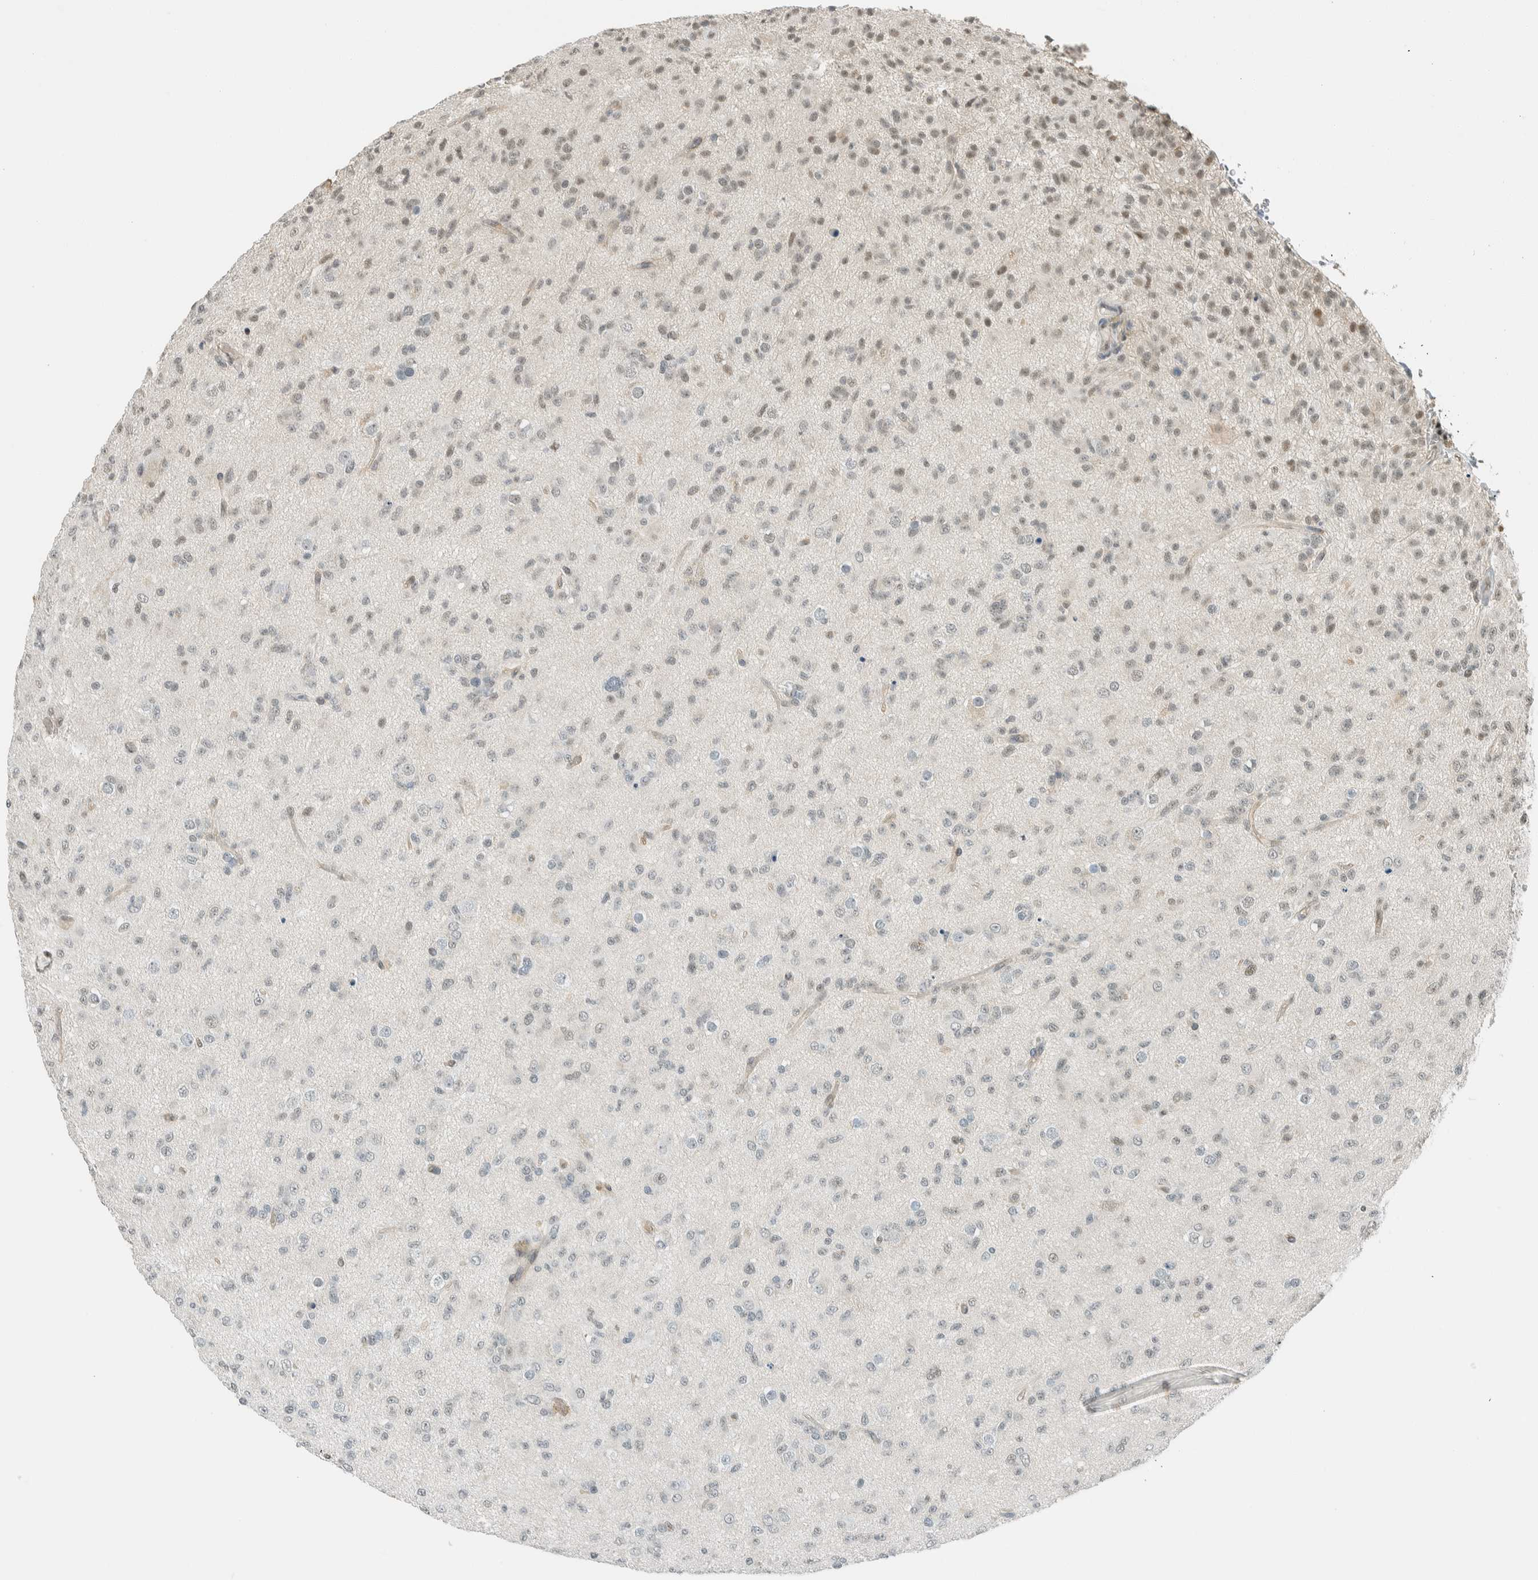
{"staining": {"intensity": "negative", "quantity": "none", "location": "none"}, "tissue": "glioma", "cell_type": "Tumor cells", "image_type": "cancer", "snomed": [{"axis": "morphology", "description": "Glioma, malignant, Low grade"}, {"axis": "topography", "description": "Brain"}], "caption": "Photomicrograph shows no significant protein positivity in tumor cells of malignant glioma (low-grade).", "gene": "NIBAN2", "patient": {"sex": "male", "age": 65}}